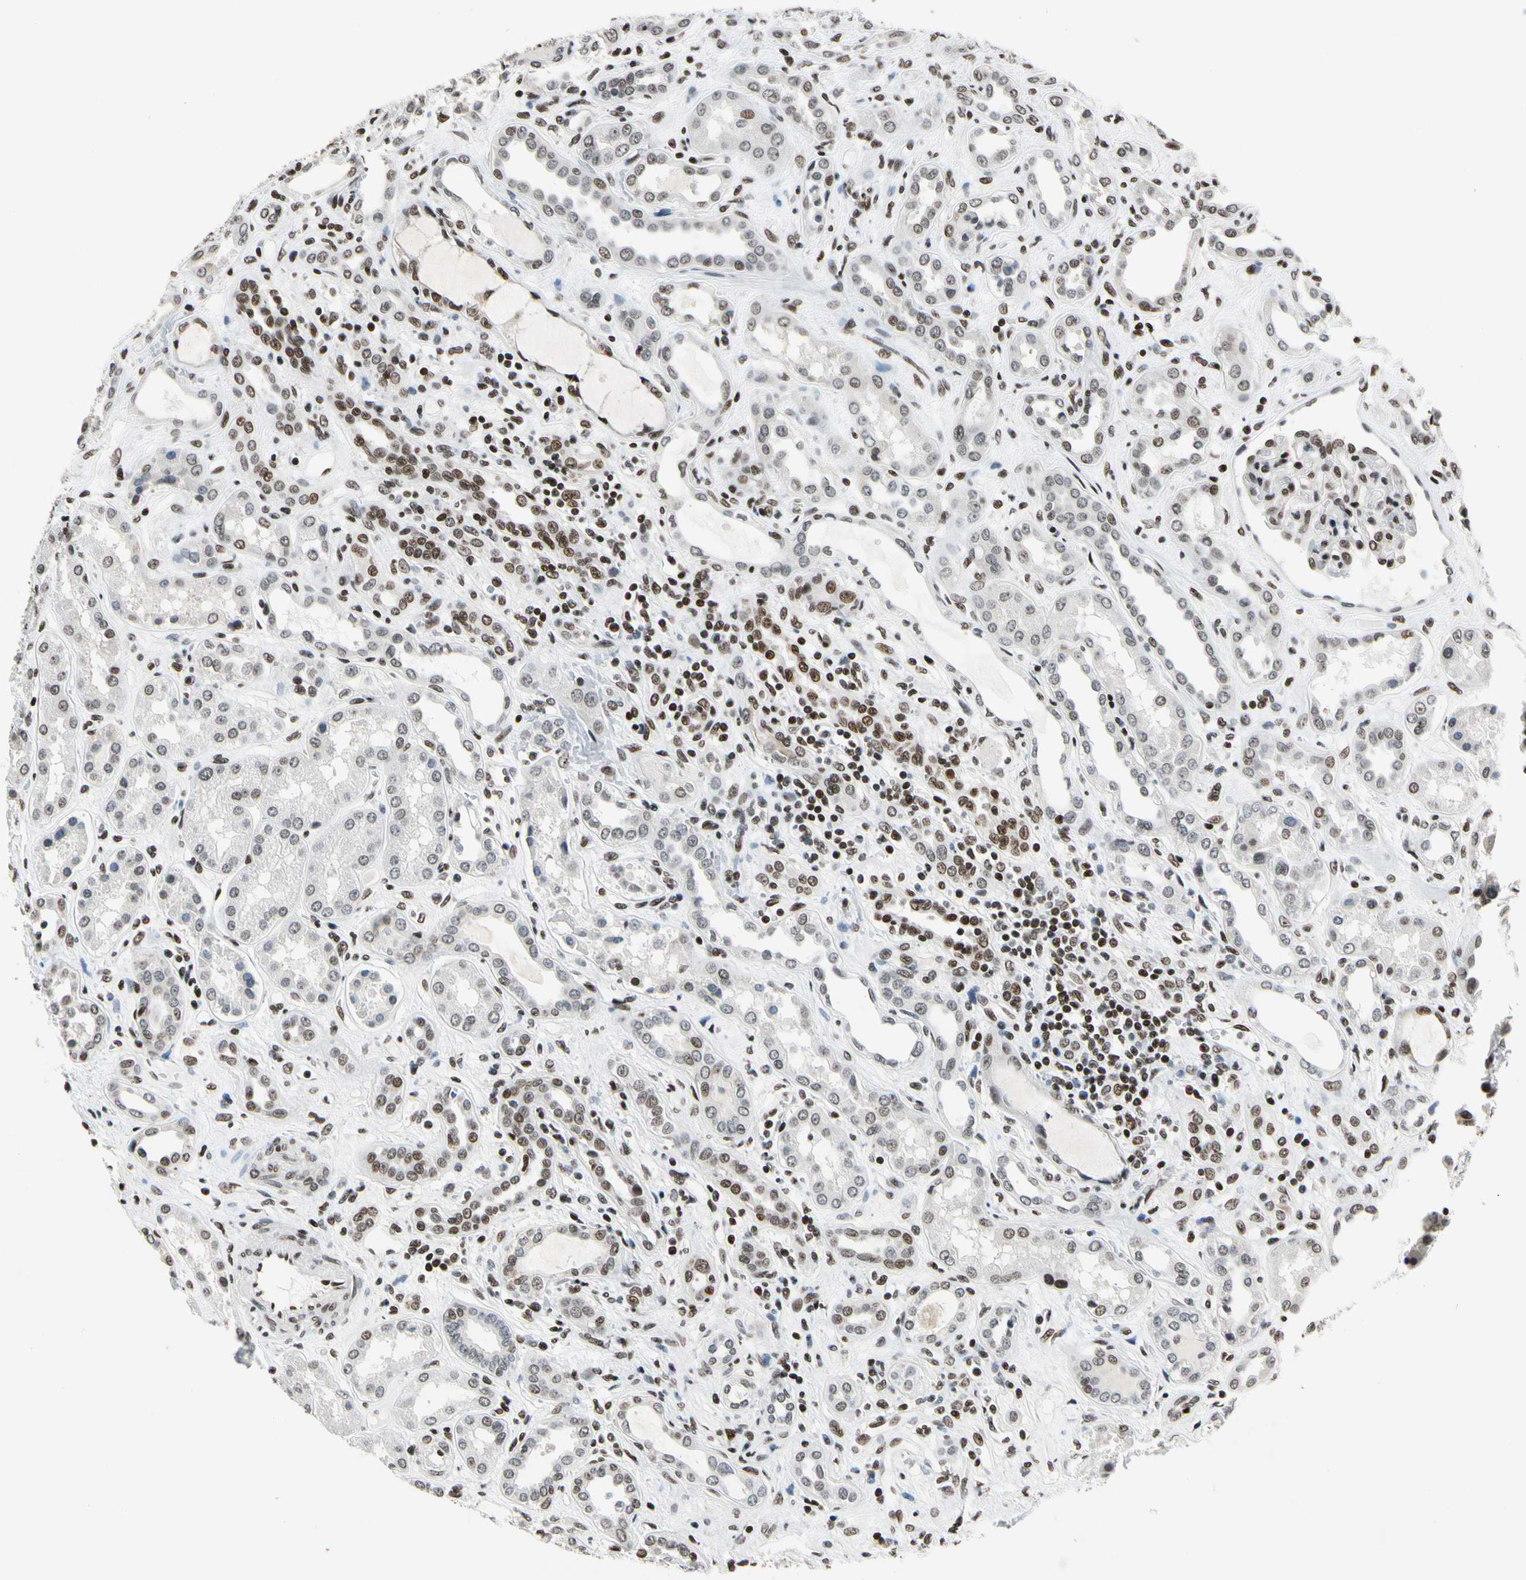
{"staining": {"intensity": "moderate", "quantity": "25%-75%", "location": "nuclear"}, "tissue": "kidney", "cell_type": "Cells in glomeruli", "image_type": "normal", "snomed": [{"axis": "morphology", "description": "Normal tissue, NOS"}, {"axis": "topography", "description": "Kidney"}], "caption": "Unremarkable kidney demonstrates moderate nuclear positivity in approximately 25%-75% of cells in glomeruli.", "gene": "RECQL", "patient": {"sex": "male", "age": 59}}